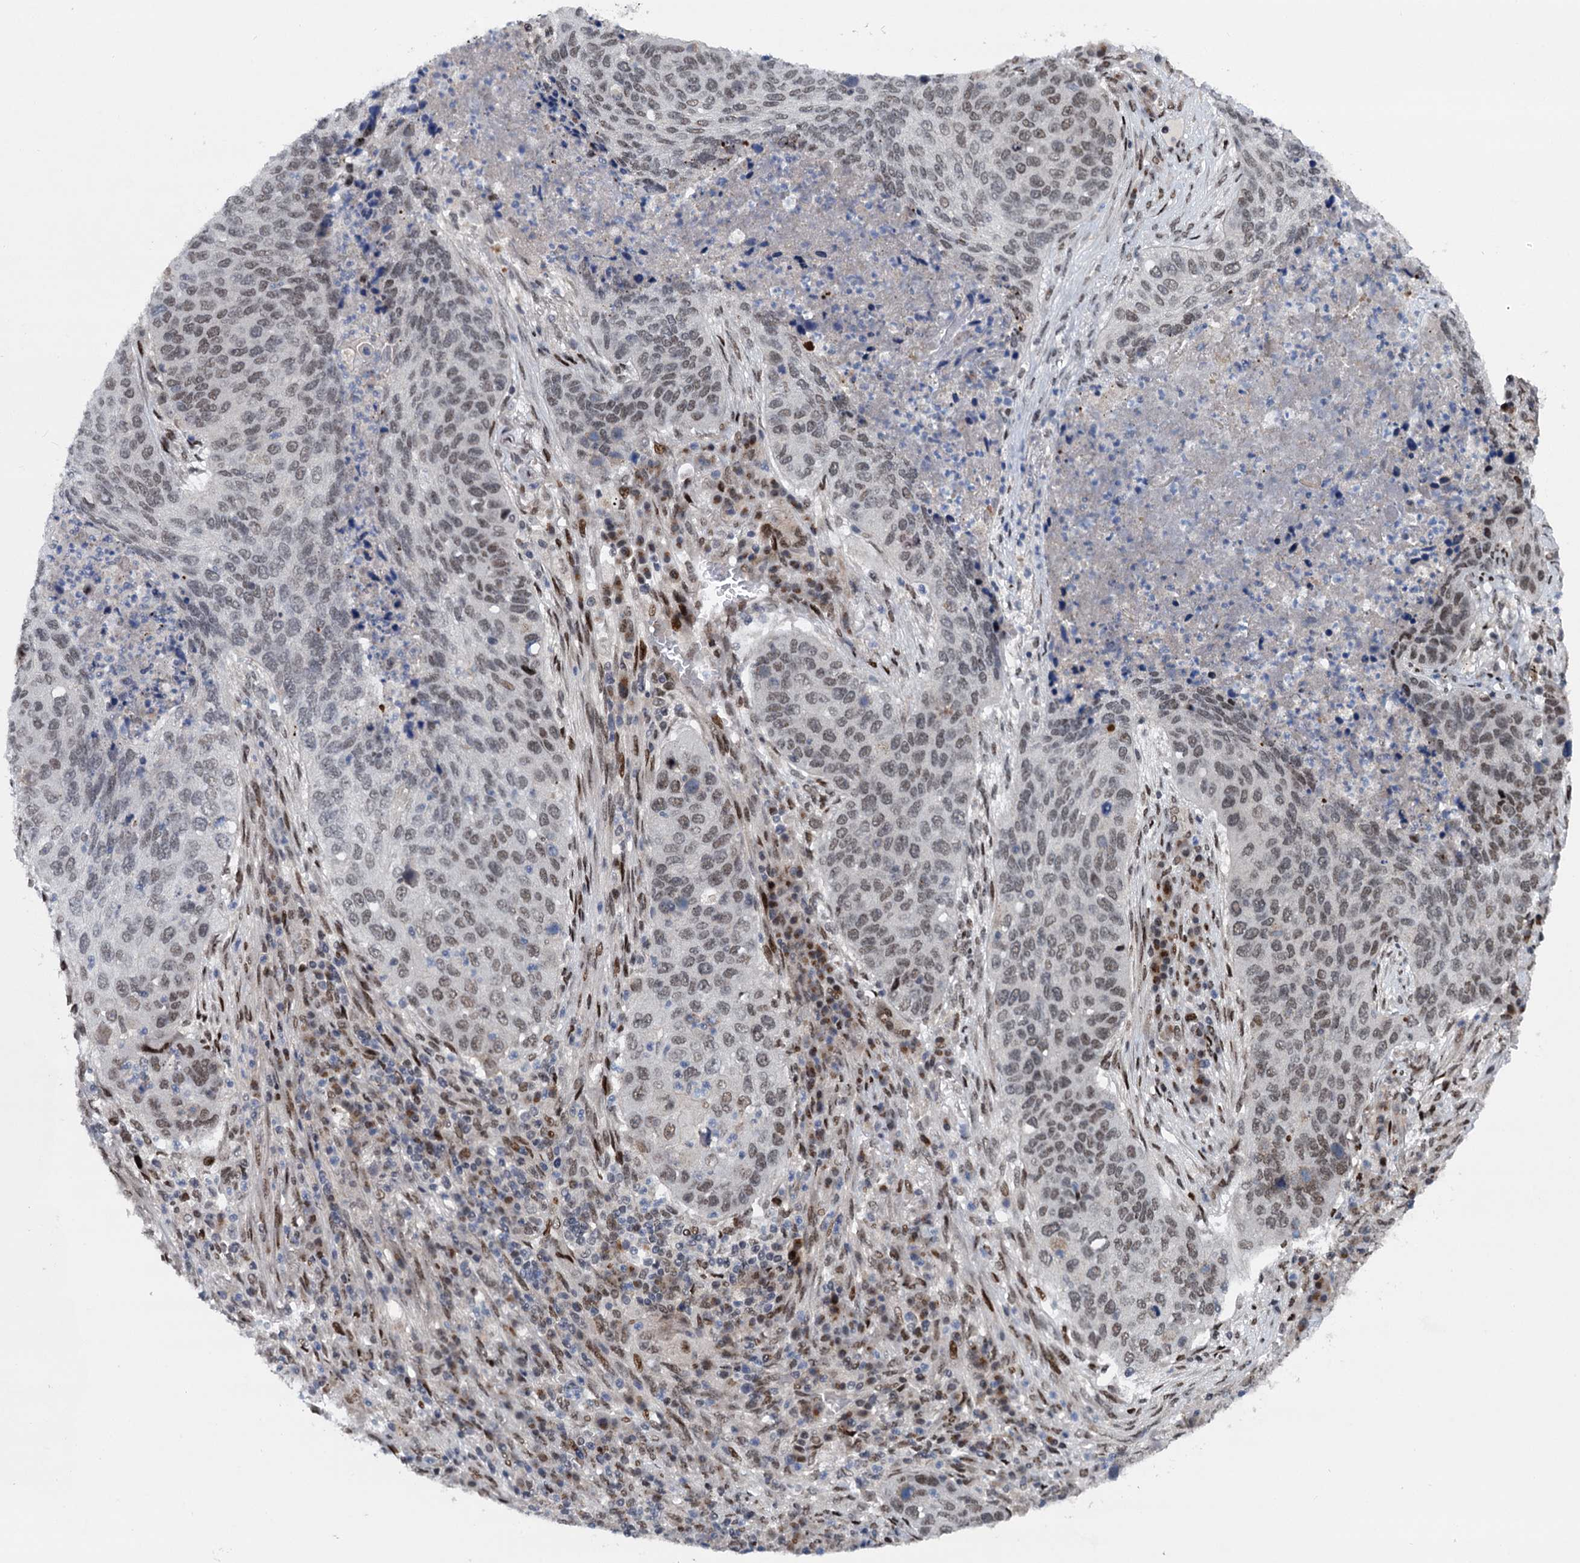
{"staining": {"intensity": "weak", "quantity": ">75%", "location": "nuclear"}, "tissue": "lung cancer", "cell_type": "Tumor cells", "image_type": "cancer", "snomed": [{"axis": "morphology", "description": "Squamous cell carcinoma, NOS"}, {"axis": "topography", "description": "Lung"}], "caption": "Lung cancer (squamous cell carcinoma) stained for a protein (brown) exhibits weak nuclear positive expression in about >75% of tumor cells.", "gene": "RUFY2", "patient": {"sex": "female", "age": 63}}